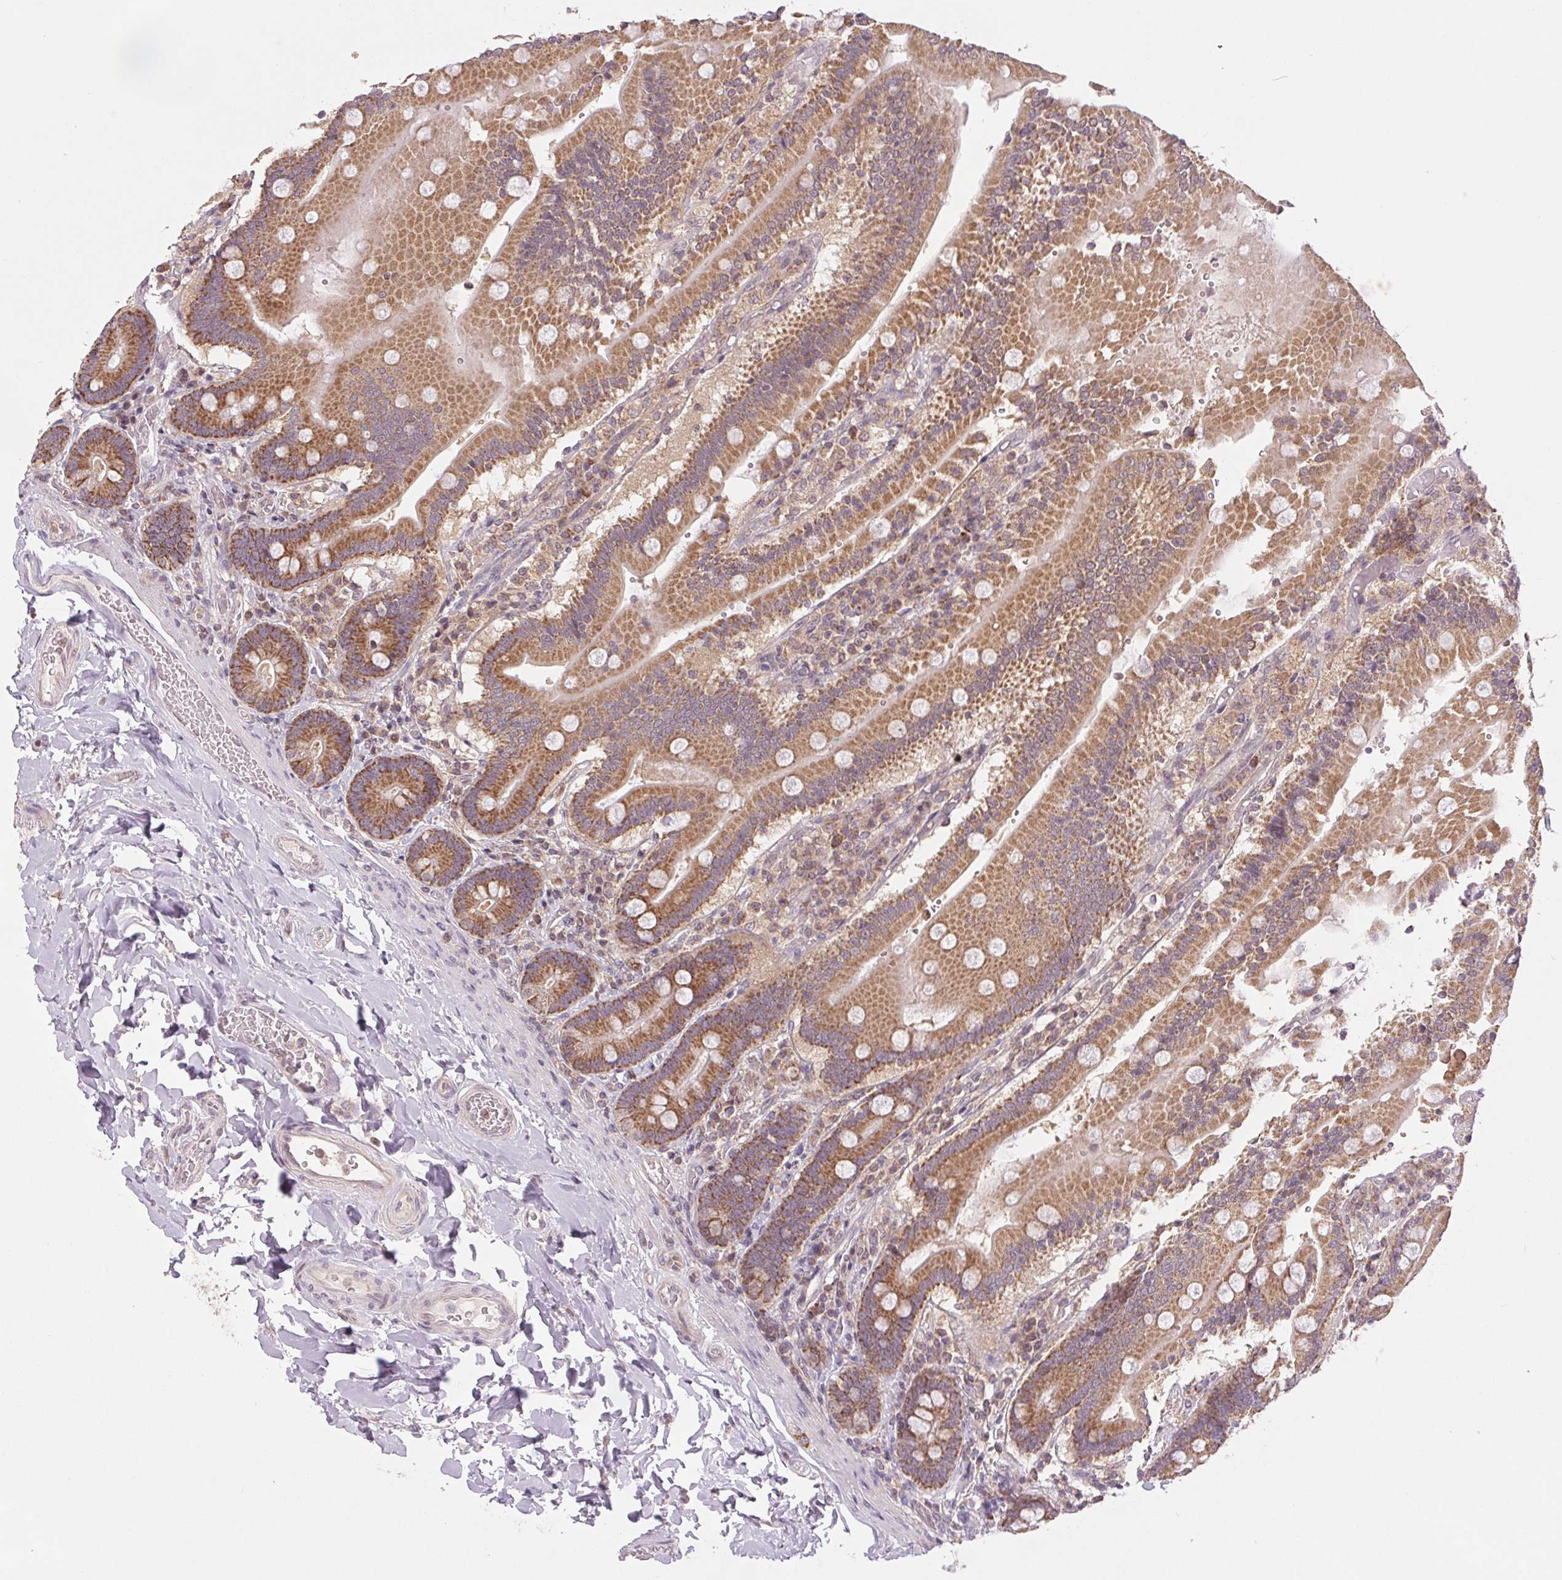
{"staining": {"intensity": "moderate", "quantity": ">75%", "location": "cytoplasmic/membranous"}, "tissue": "duodenum", "cell_type": "Glandular cells", "image_type": "normal", "snomed": [{"axis": "morphology", "description": "Normal tissue, NOS"}, {"axis": "topography", "description": "Duodenum"}], "caption": "Immunohistochemical staining of unremarkable duodenum displays >75% levels of moderate cytoplasmic/membranous protein positivity in about >75% of glandular cells.", "gene": "MAP3K5", "patient": {"sex": "female", "age": 62}}